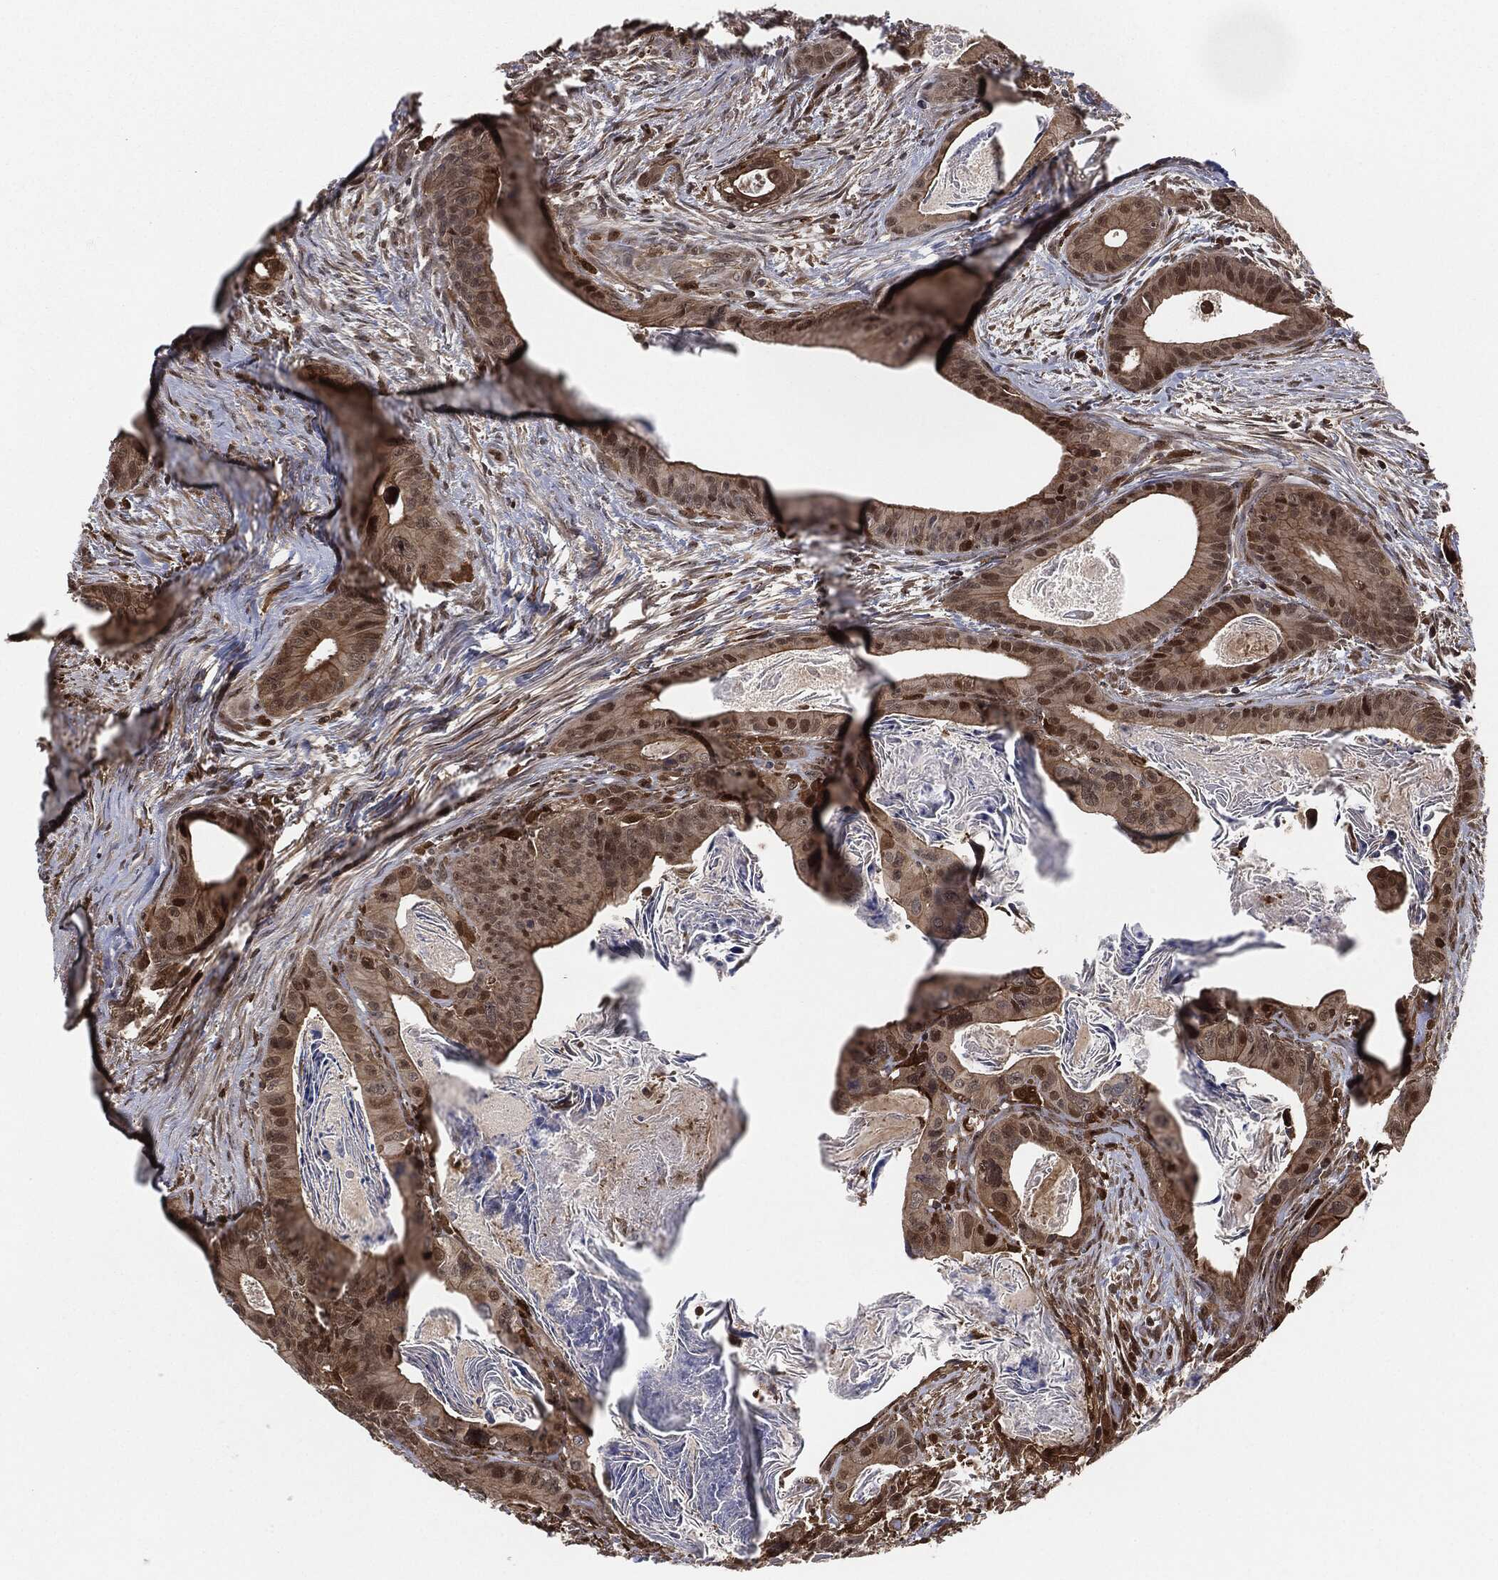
{"staining": {"intensity": "moderate", "quantity": "<25%", "location": "nuclear"}, "tissue": "colorectal cancer", "cell_type": "Tumor cells", "image_type": "cancer", "snomed": [{"axis": "morphology", "description": "Adenocarcinoma, NOS"}, {"axis": "topography", "description": "Rectum"}], "caption": "An immunohistochemistry (IHC) micrograph of tumor tissue is shown. Protein staining in brown shows moderate nuclear positivity in colorectal adenocarcinoma within tumor cells.", "gene": "CAPRIN2", "patient": {"sex": "male", "age": 64}}